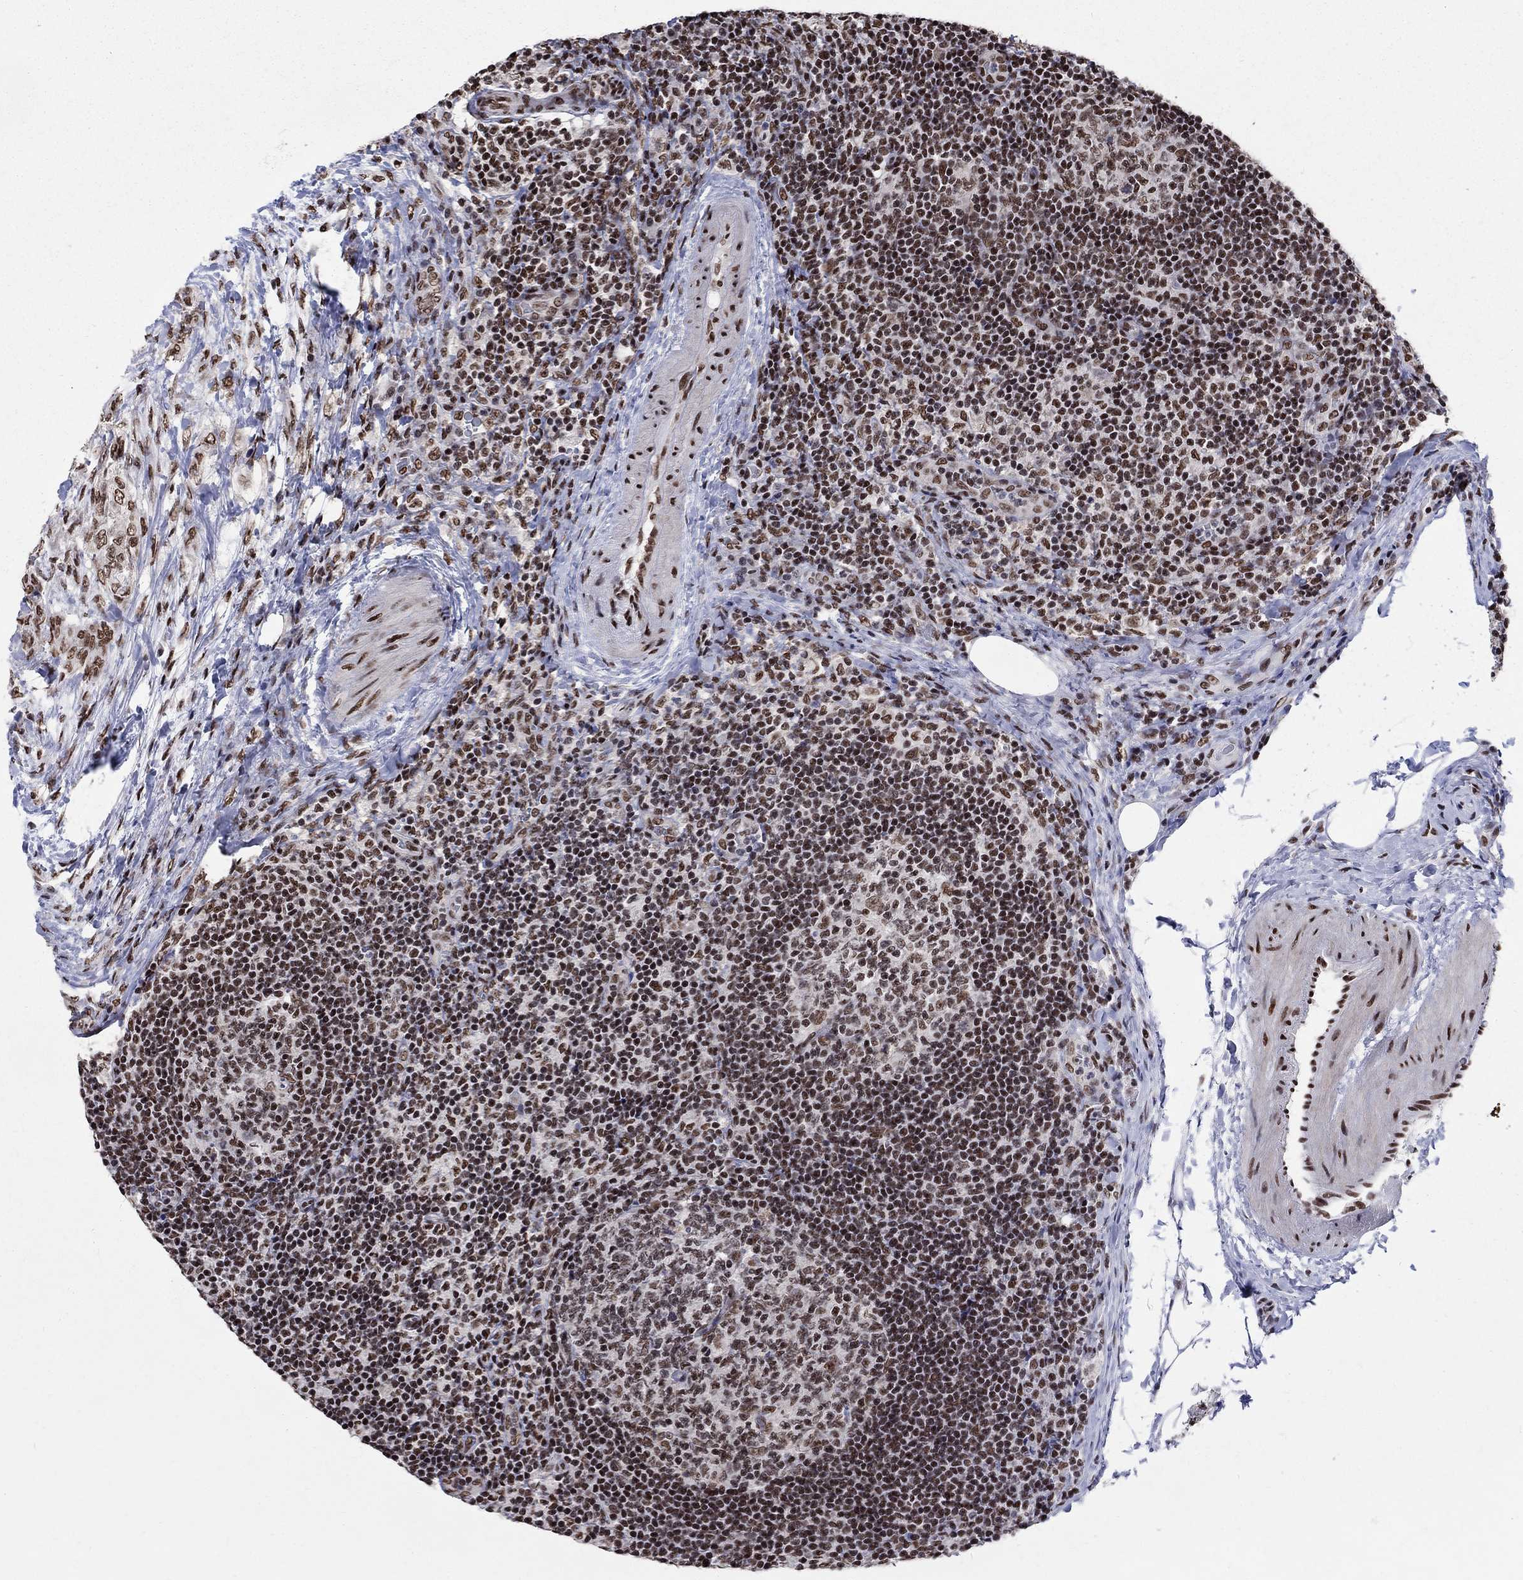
{"staining": {"intensity": "moderate", "quantity": ">75%", "location": "nuclear"}, "tissue": "thyroid cancer", "cell_type": "Tumor cells", "image_type": "cancer", "snomed": [{"axis": "morphology", "description": "Papillary adenocarcinoma, NOS"}, {"axis": "topography", "description": "Thyroid gland"}], "caption": "Thyroid papillary adenocarcinoma stained for a protein exhibits moderate nuclear positivity in tumor cells.", "gene": "FBXO16", "patient": {"sex": "male", "age": 61}}